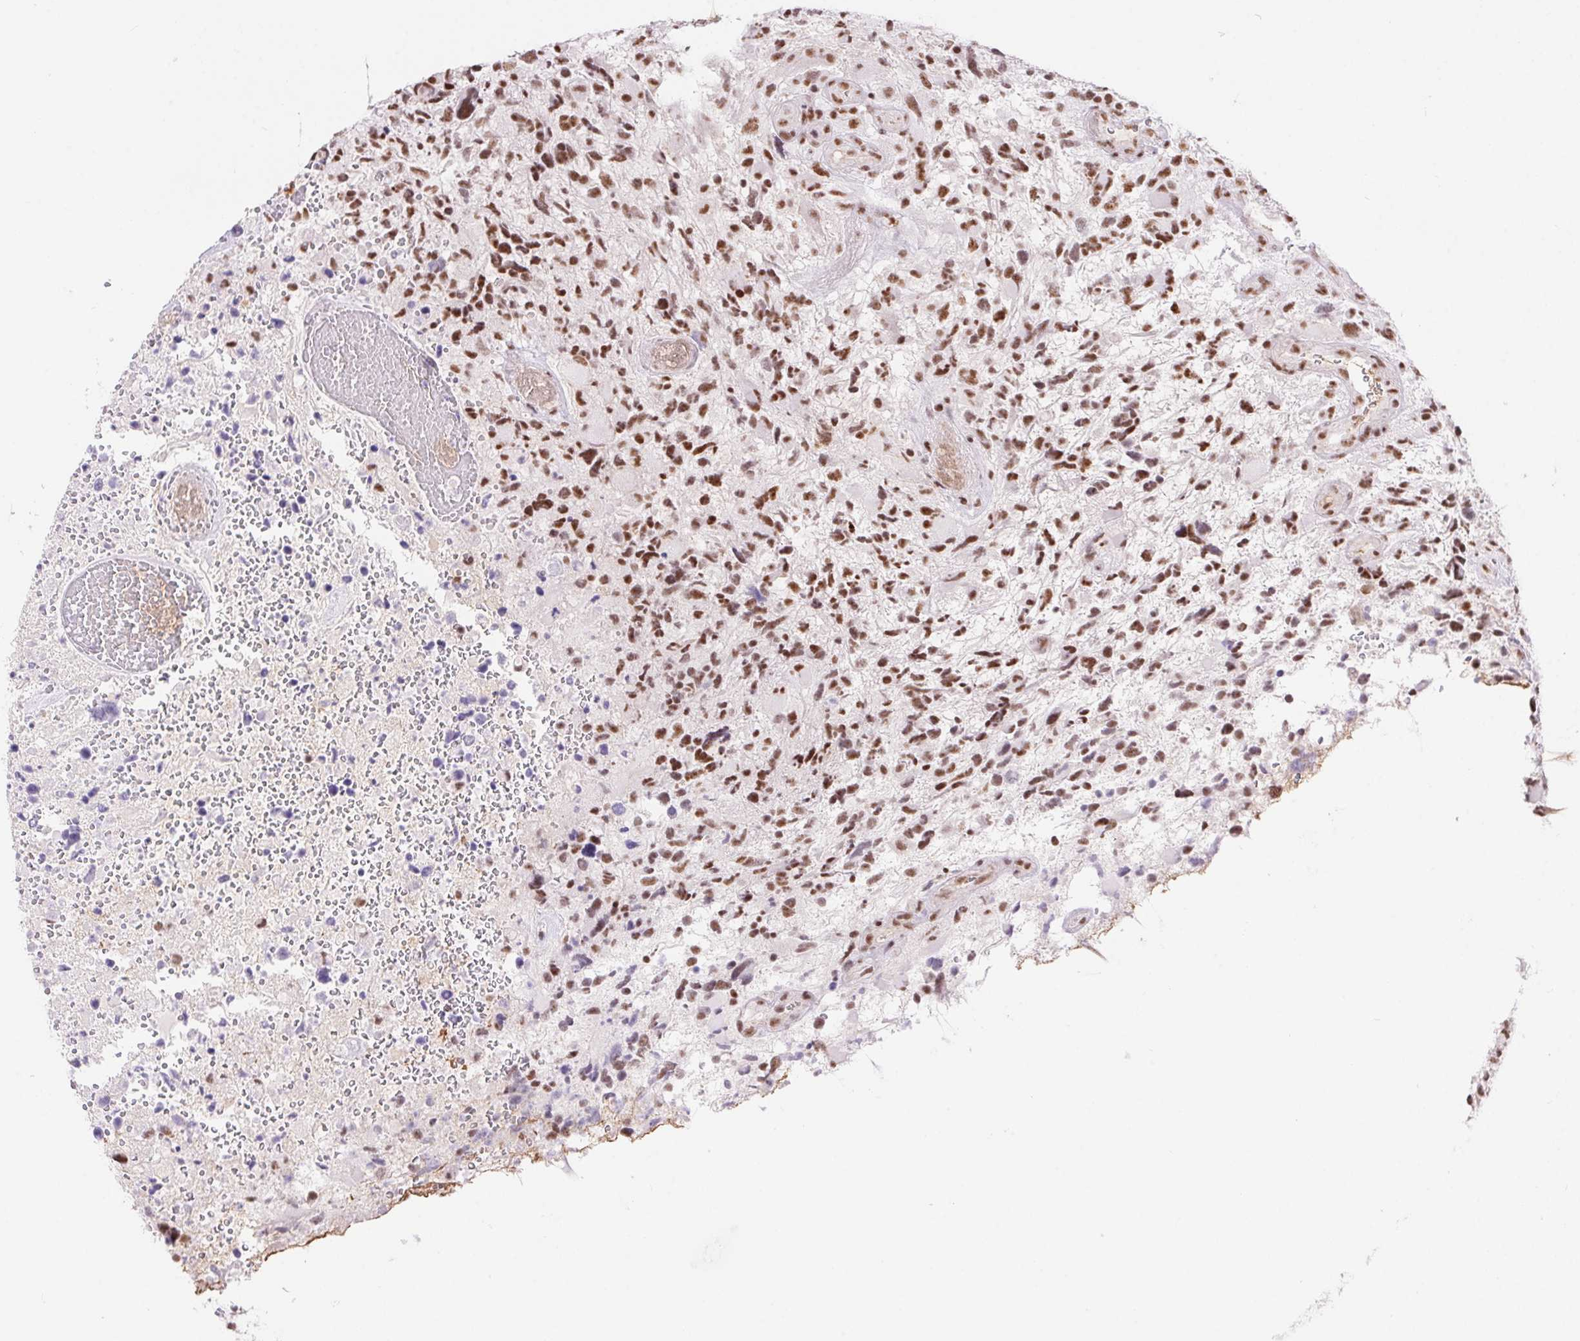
{"staining": {"intensity": "moderate", "quantity": ">75%", "location": "nuclear"}, "tissue": "glioma", "cell_type": "Tumor cells", "image_type": "cancer", "snomed": [{"axis": "morphology", "description": "Glioma, malignant, High grade"}, {"axis": "topography", "description": "Brain"}], "caption": "Protein expression analysis of human high-grade glioma (malignant) reveals moderate nuclear expression in approximately >75% of tumor cells. The staining was performed using DAB, with brown indicating positive protein expression. Nuclei are stained blue with hematoxylin.", "gene": "DDX17", "patient": {"sex": "female", "age": 71}}